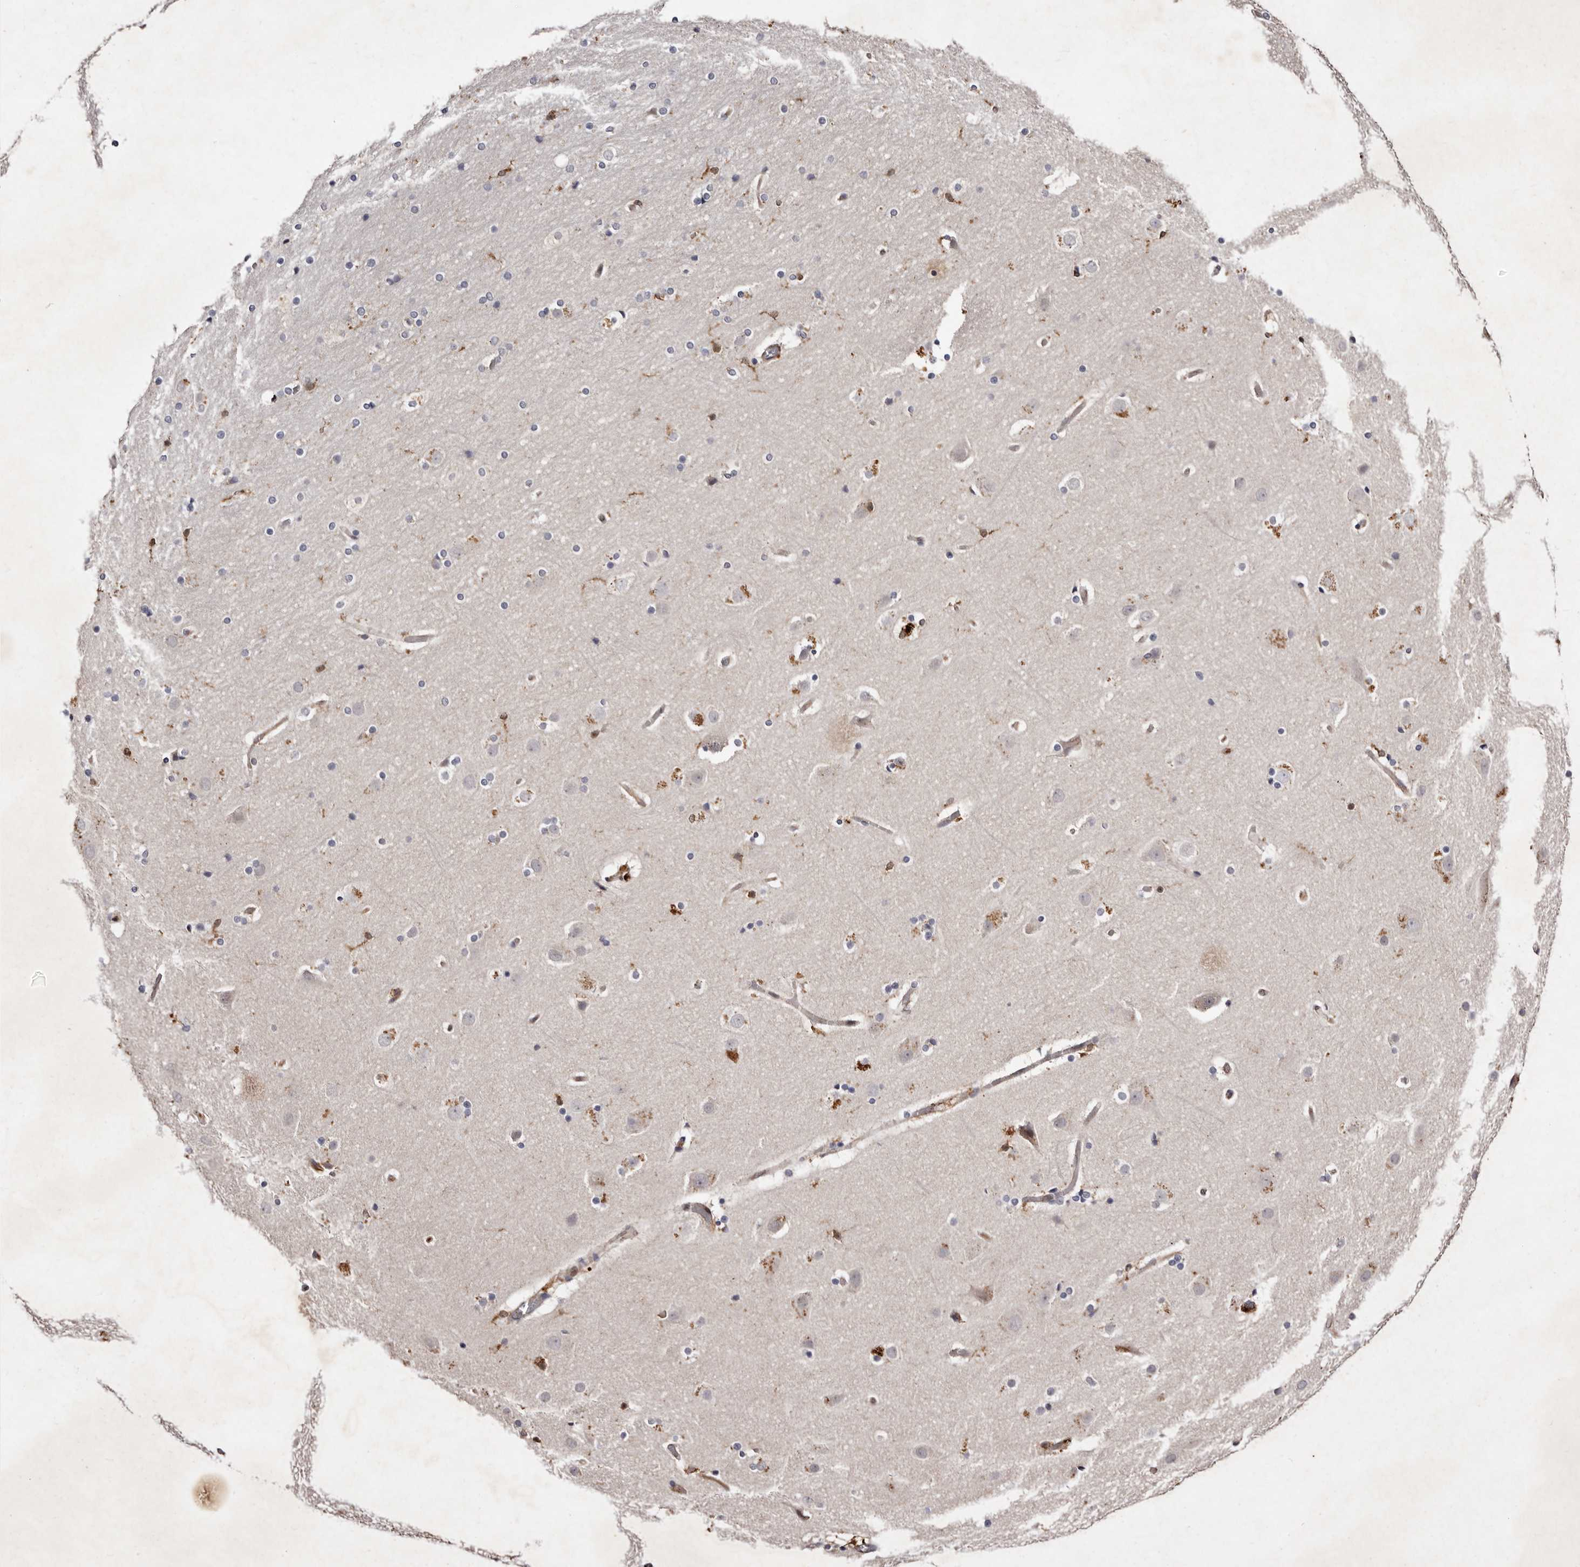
{"staining": {"intensity": "weak", "quantity": ">75%", "location": "cytoplasmic/membranous"}, "tissue": "cerebral cortex", "cell_type": "Endothelial cells", "image_type": "normal", "snomed": [{"axis": "morphology", "description": "Normal tissue, NOS"}, {"axis": "topography", "description": "Cerebral cortex"}], "caption": "About >75% of endothelial cells in normal cerebral cortex reveal weak cytoplasmic/membranous protein staining as visualized by brown immunohistochemical staining.", "gene": "GIMAP4", "patient": {"sex": "male", "age": 57}}